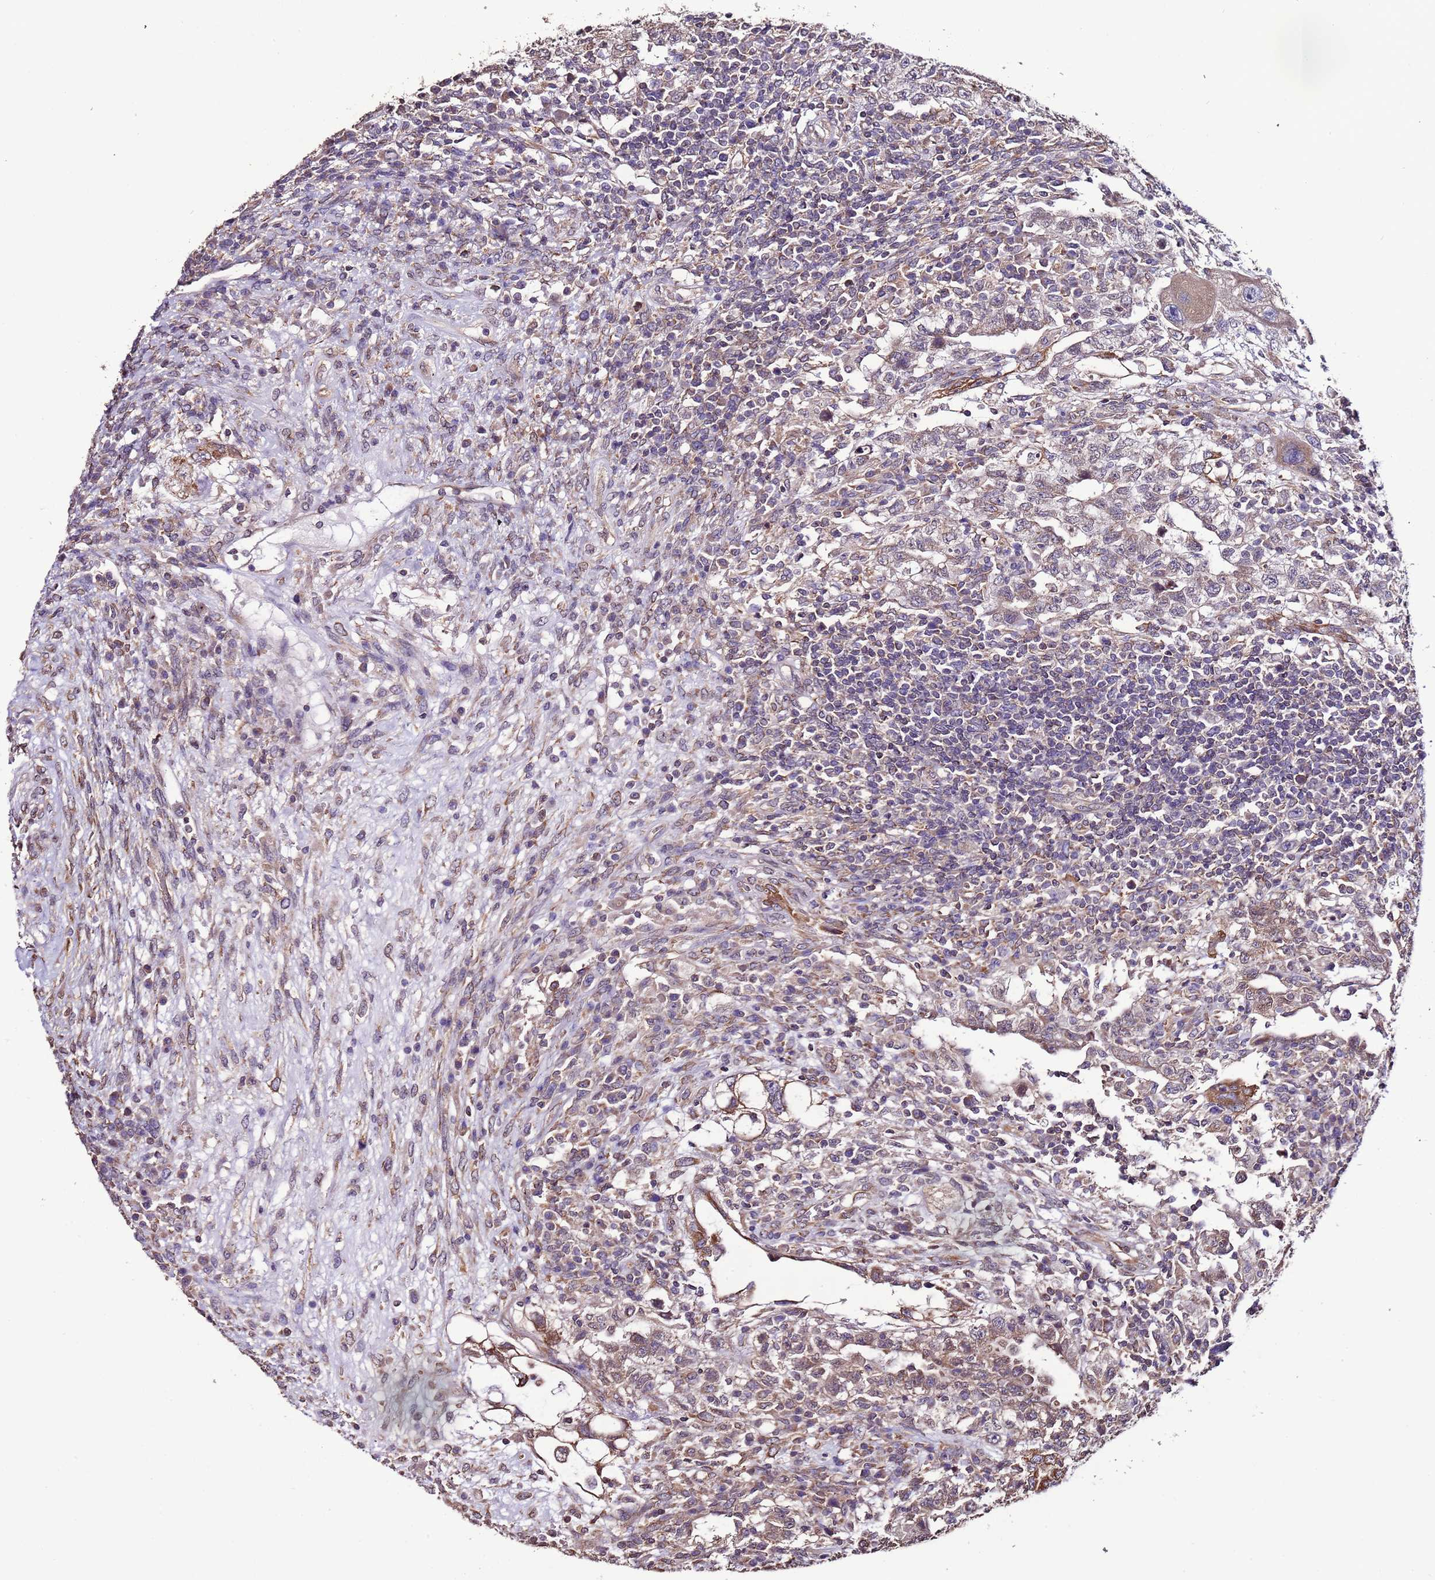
{"staining": {"intensity": "moderate", "quantity": "25%-75%", "location": "cytoplasmic/membranous"}, "tissue": "testis cancer", "cell_type": "Tumor cells", "image_type": "cancer", "snomed": [{"axis": "morphology", "description": "Carcinoma, Embryonal, NOS"}, {"axis": "topography", "description": "Testis"}], "caption": "A photomicrograph of human embryonal carcinoma (testis) stained for a protein displays moderate cytoplasmic/membranous brown staining in tumor cells.", "gene": "SLC41A3", "patient": {"sex": "male", "age": 26}}